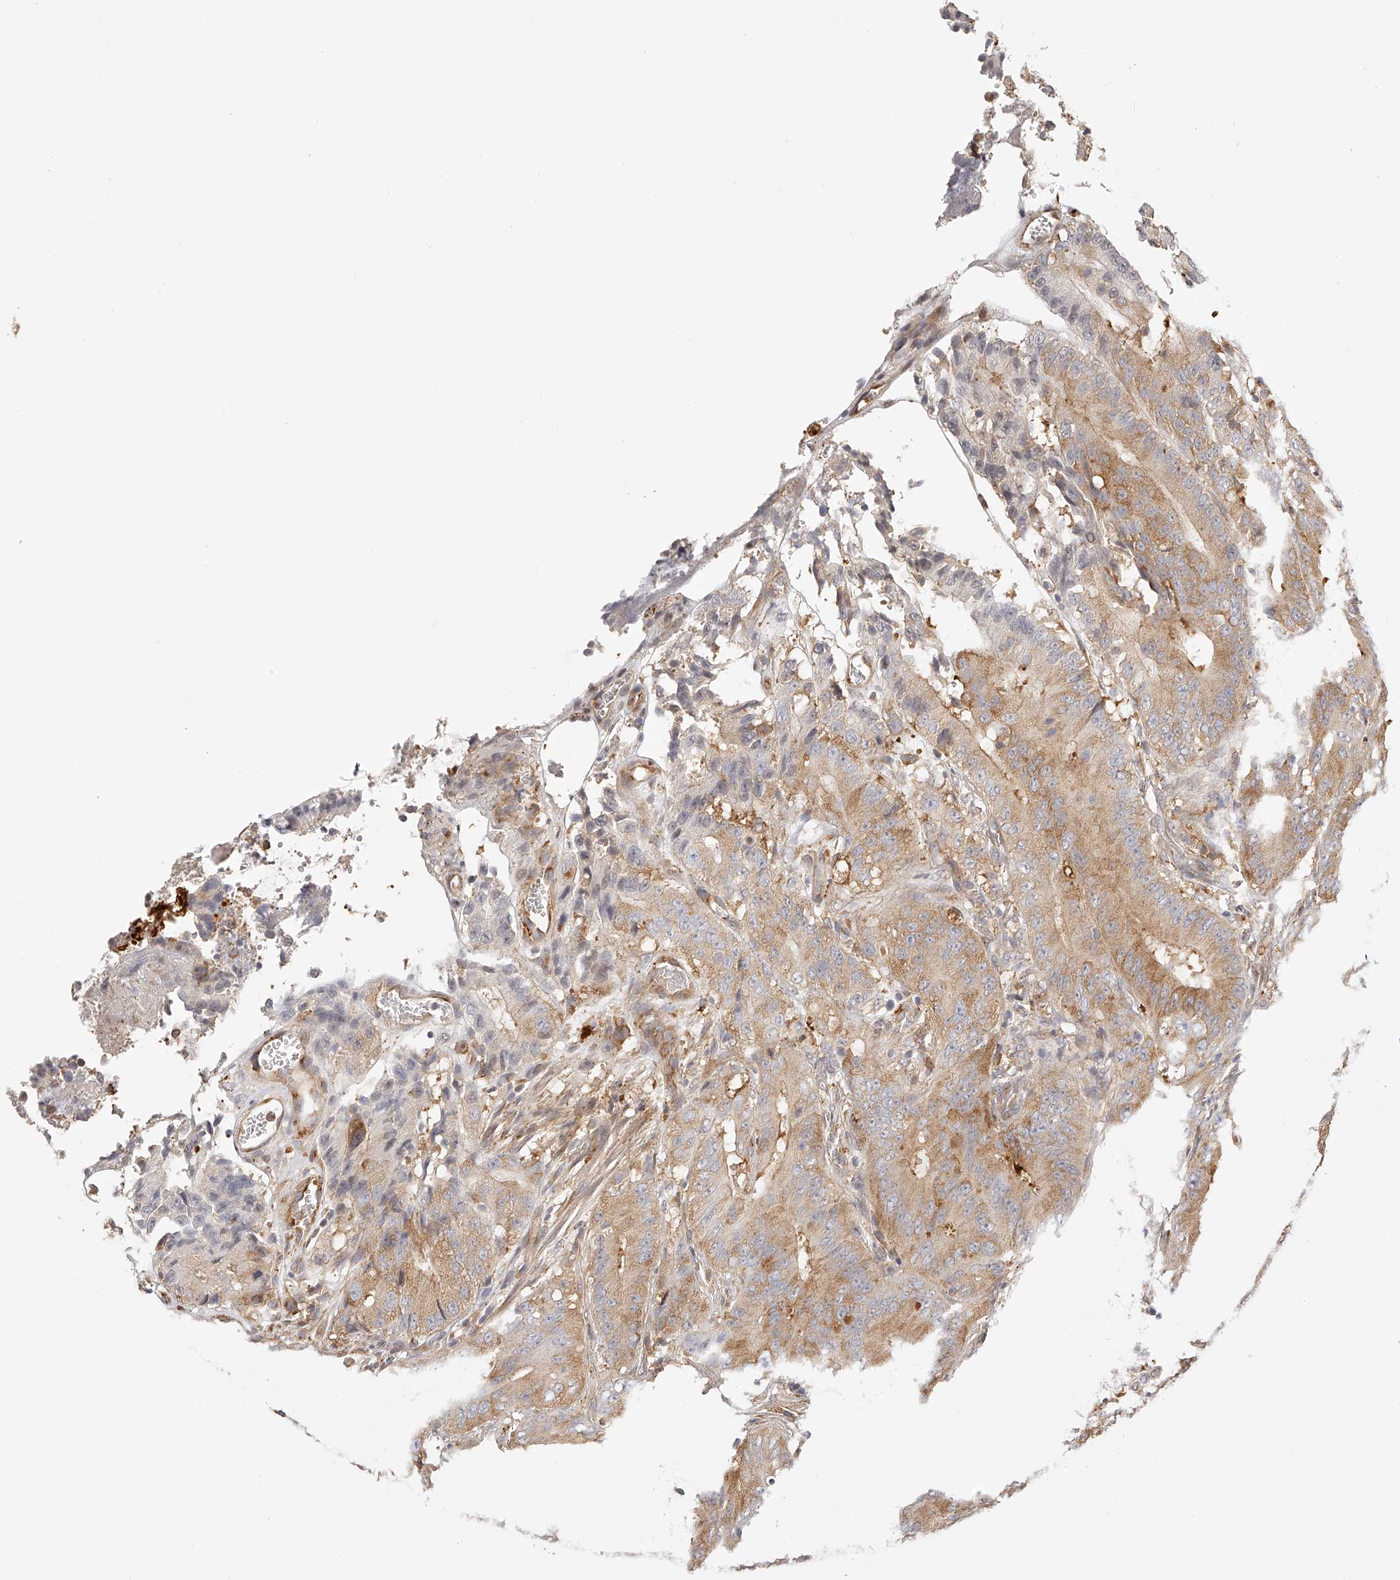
{"staining": {"intensity": "moderate", "quantity": ">75%", "location": "cytoplasmic/membranous"}, "tissue": "colorectal cancer", "cell_type": "Tumor cells", "image_type": "cancer", "snomed": [{"axis": "morphology", "description": "Adenocarcinoma, NOS"}, {"axis": "topography", "description": "Colon"}], "caption": "The image displays immunohistochemical staining of colorectal cancer (adenocarcinoma). There is moderate cytoplasmic/membranous expression is identified in about >75% of tumor cells.", "gene": "SYNC", "patient": {"sex": "male", "age": 83}}